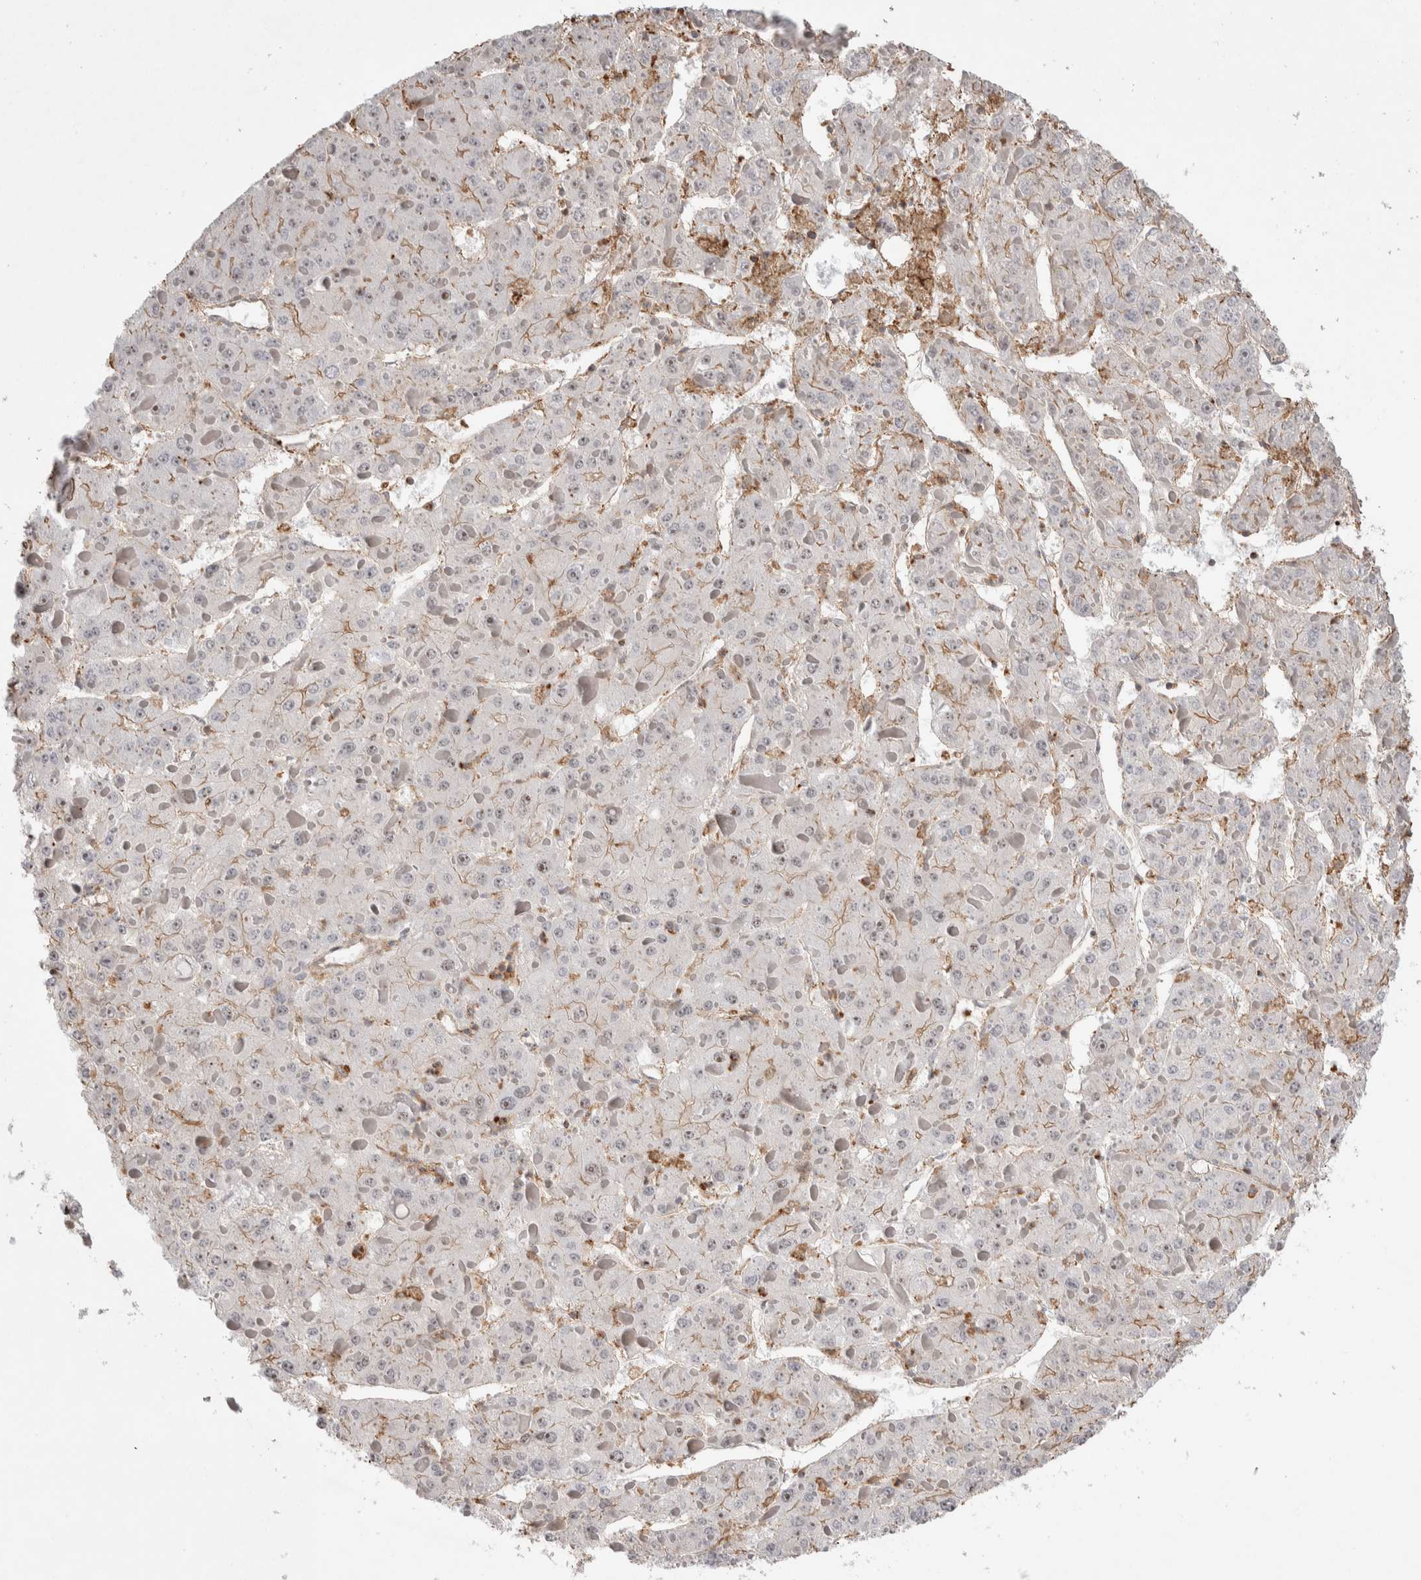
{"staining": {"intensity": "weak", "quantity": "<25%", "location": "cytoplasmic/membranous"}, "tissue": "liver cancer", "cell_type": "Tumor cells", "image_type": "cancer", "snomed": [{"axis": "morphology", "description": "Carcinoma, Hepatocellular, NOS"}, {"axis": "topography", "description": "Liver"}], "caption": "Tumor cells are negative for brown protein staining in hepatocellular carcinoma (liver).", "gene": "ZNF704", "patient": {"sex": "female", "age": 73}}